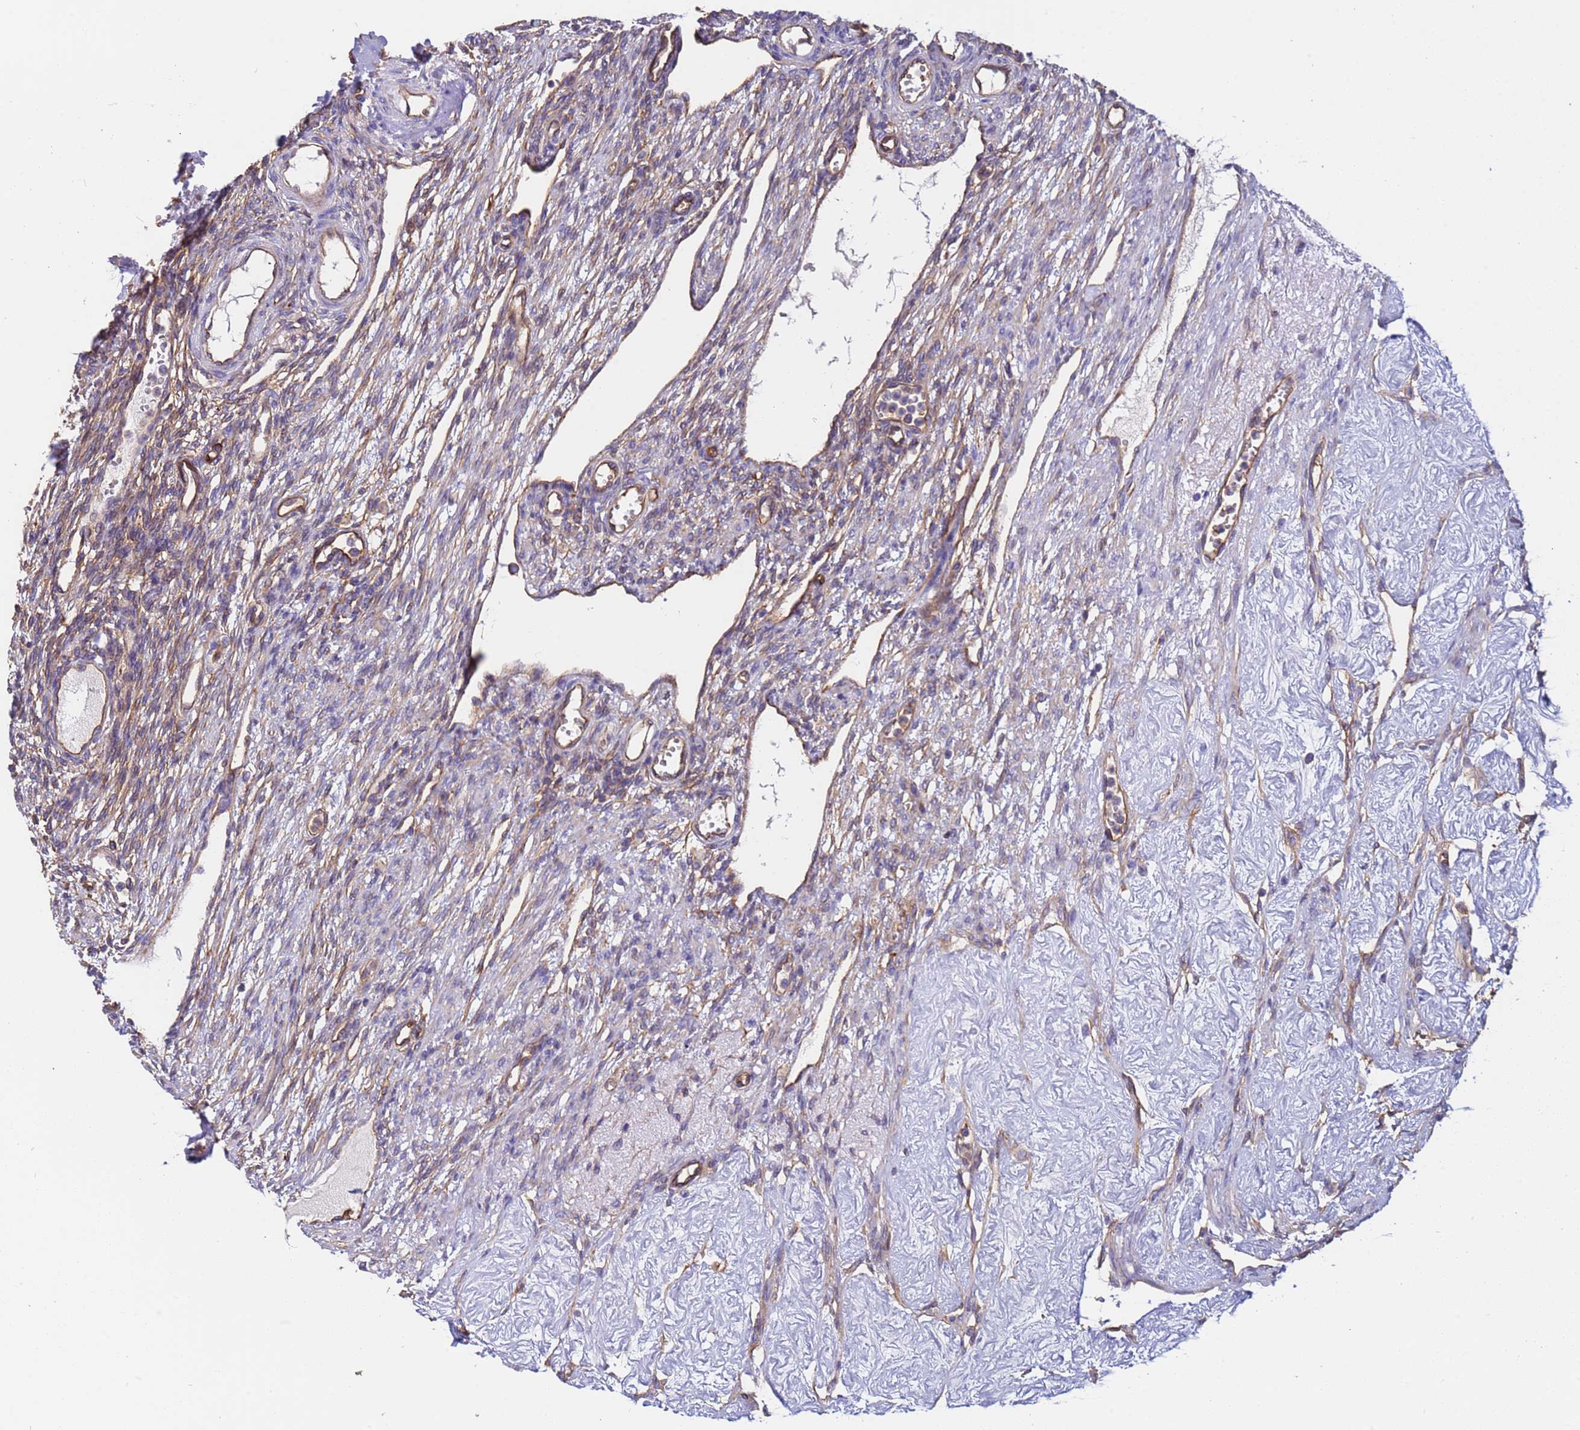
{"staining": {"intensity": "moderate", "quantity": "<25%", "location": "cytoplasmic/membranous"}, "tissue": "ovary", "cell_type": "Ovarian stroma cells", "image_type": "normal", "snomed": [{"axis": "morphology", "description": "Normal tissue, NOS"}, {"axis": "morphology", "description": "Cyst, NOS"}, {"axis": "topography", "description": "Ovary"}], "caption": "An immunohistochemistry micrograph of unremarkable tissue is shown. Protein staining in brown labels moderate cytoplasmic/membranous positivity in ovary within ovarian stroma cells. (DAB (3,3'-diaminobenzidine) IHC, brown staining for protein, blue staining for nuclei).", "gene": "ZNF248", "patient": {"sex": "female", "age": 33}}